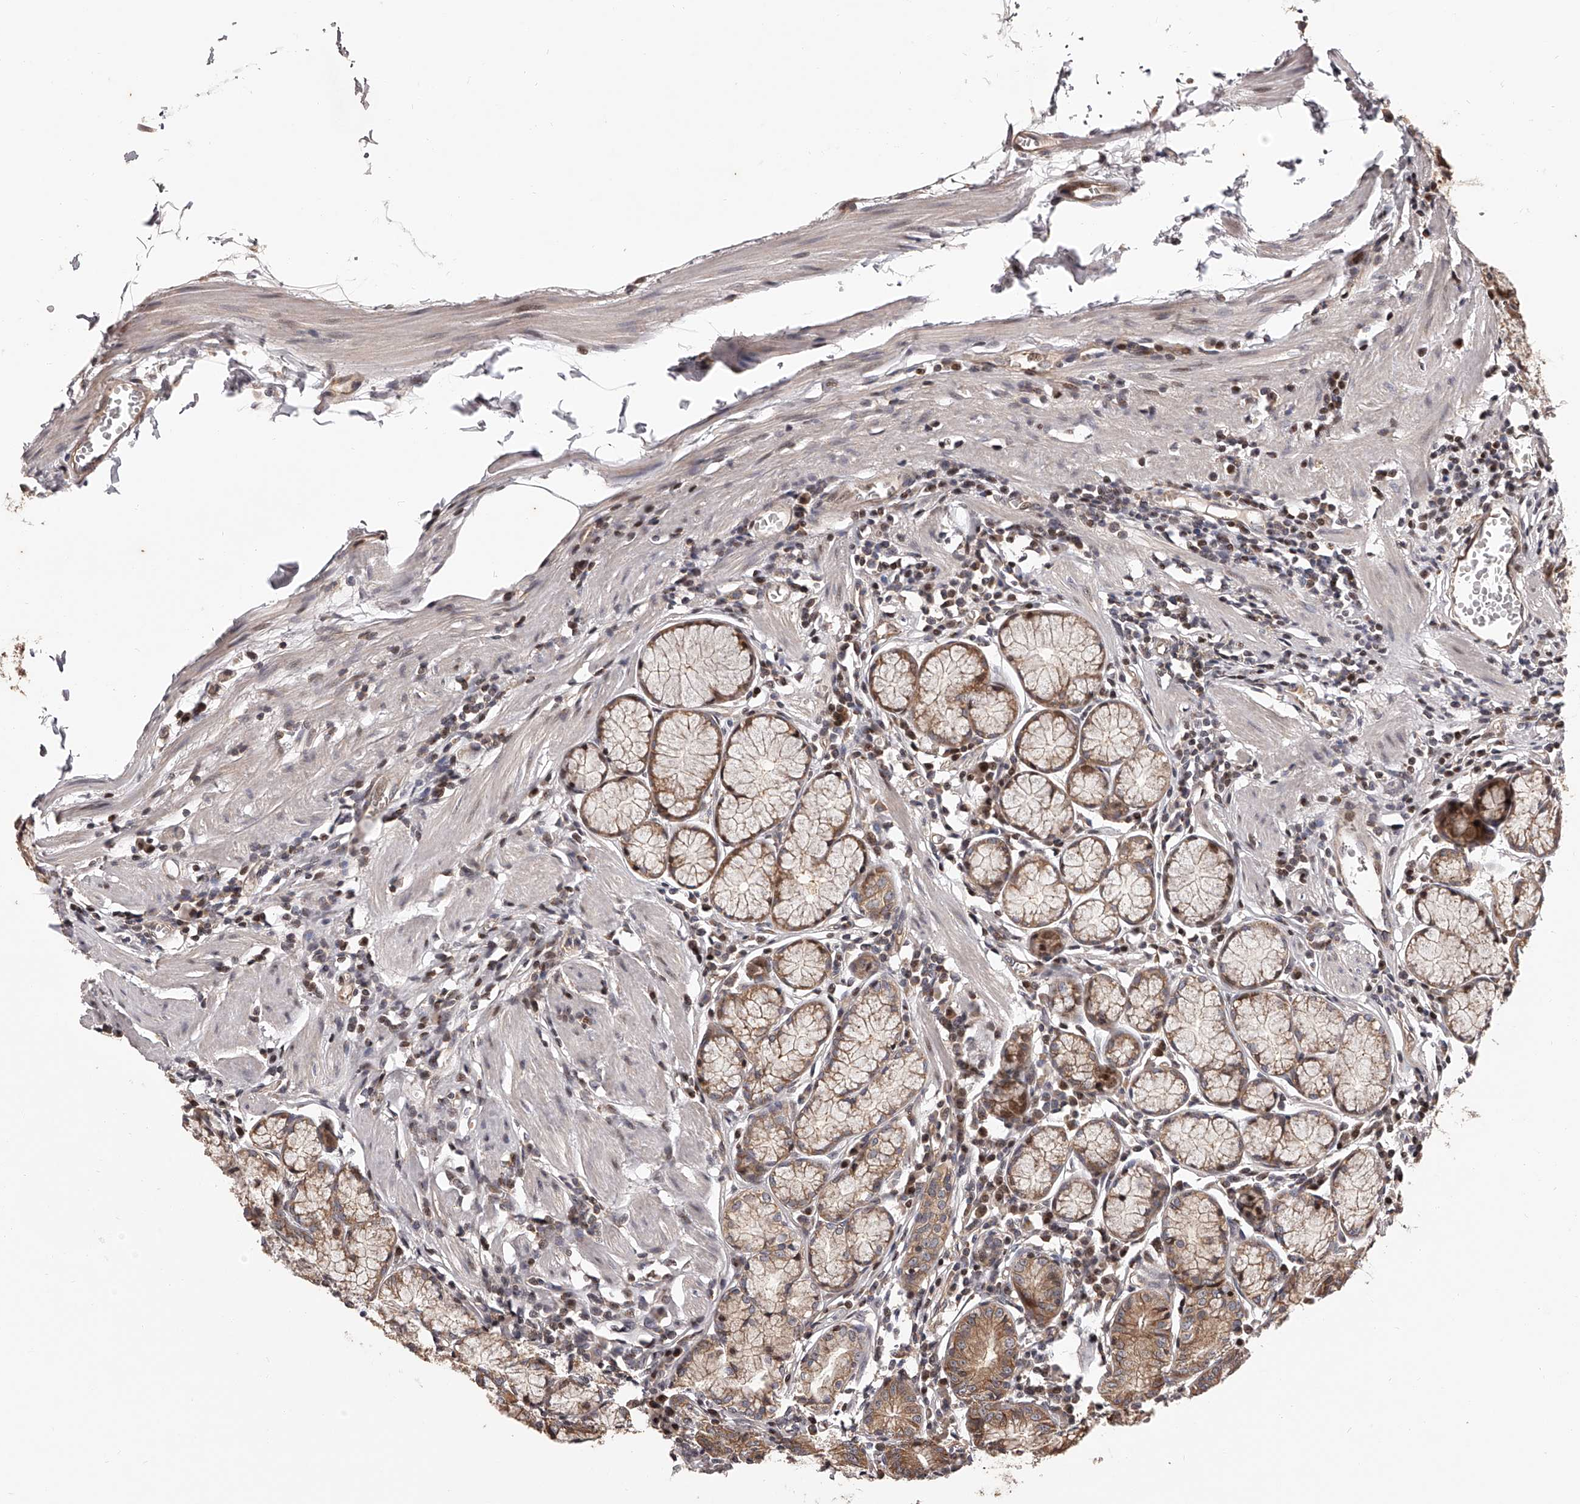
{"staining": {"intensity": "moderate", "quantity": ">75%", "location": "cytoplasmic/membranous"}, "tissue": "stomach", "cell_type": "Glandular cells", "image_type": "normal", "snomed": [{"axis": "morphology", "description": "Normal tissue, NOS"}, {"axis": "topography", "description": "Stomach"}], "caption": "Immunohistochemical staining of unremarkable stomach shows medium levels of moderate cytoplasmic/membranous staining in approximately >75% of glandular cells.", "gene": "PFDN2", "patient": {"sex": "male", "age": 55}}